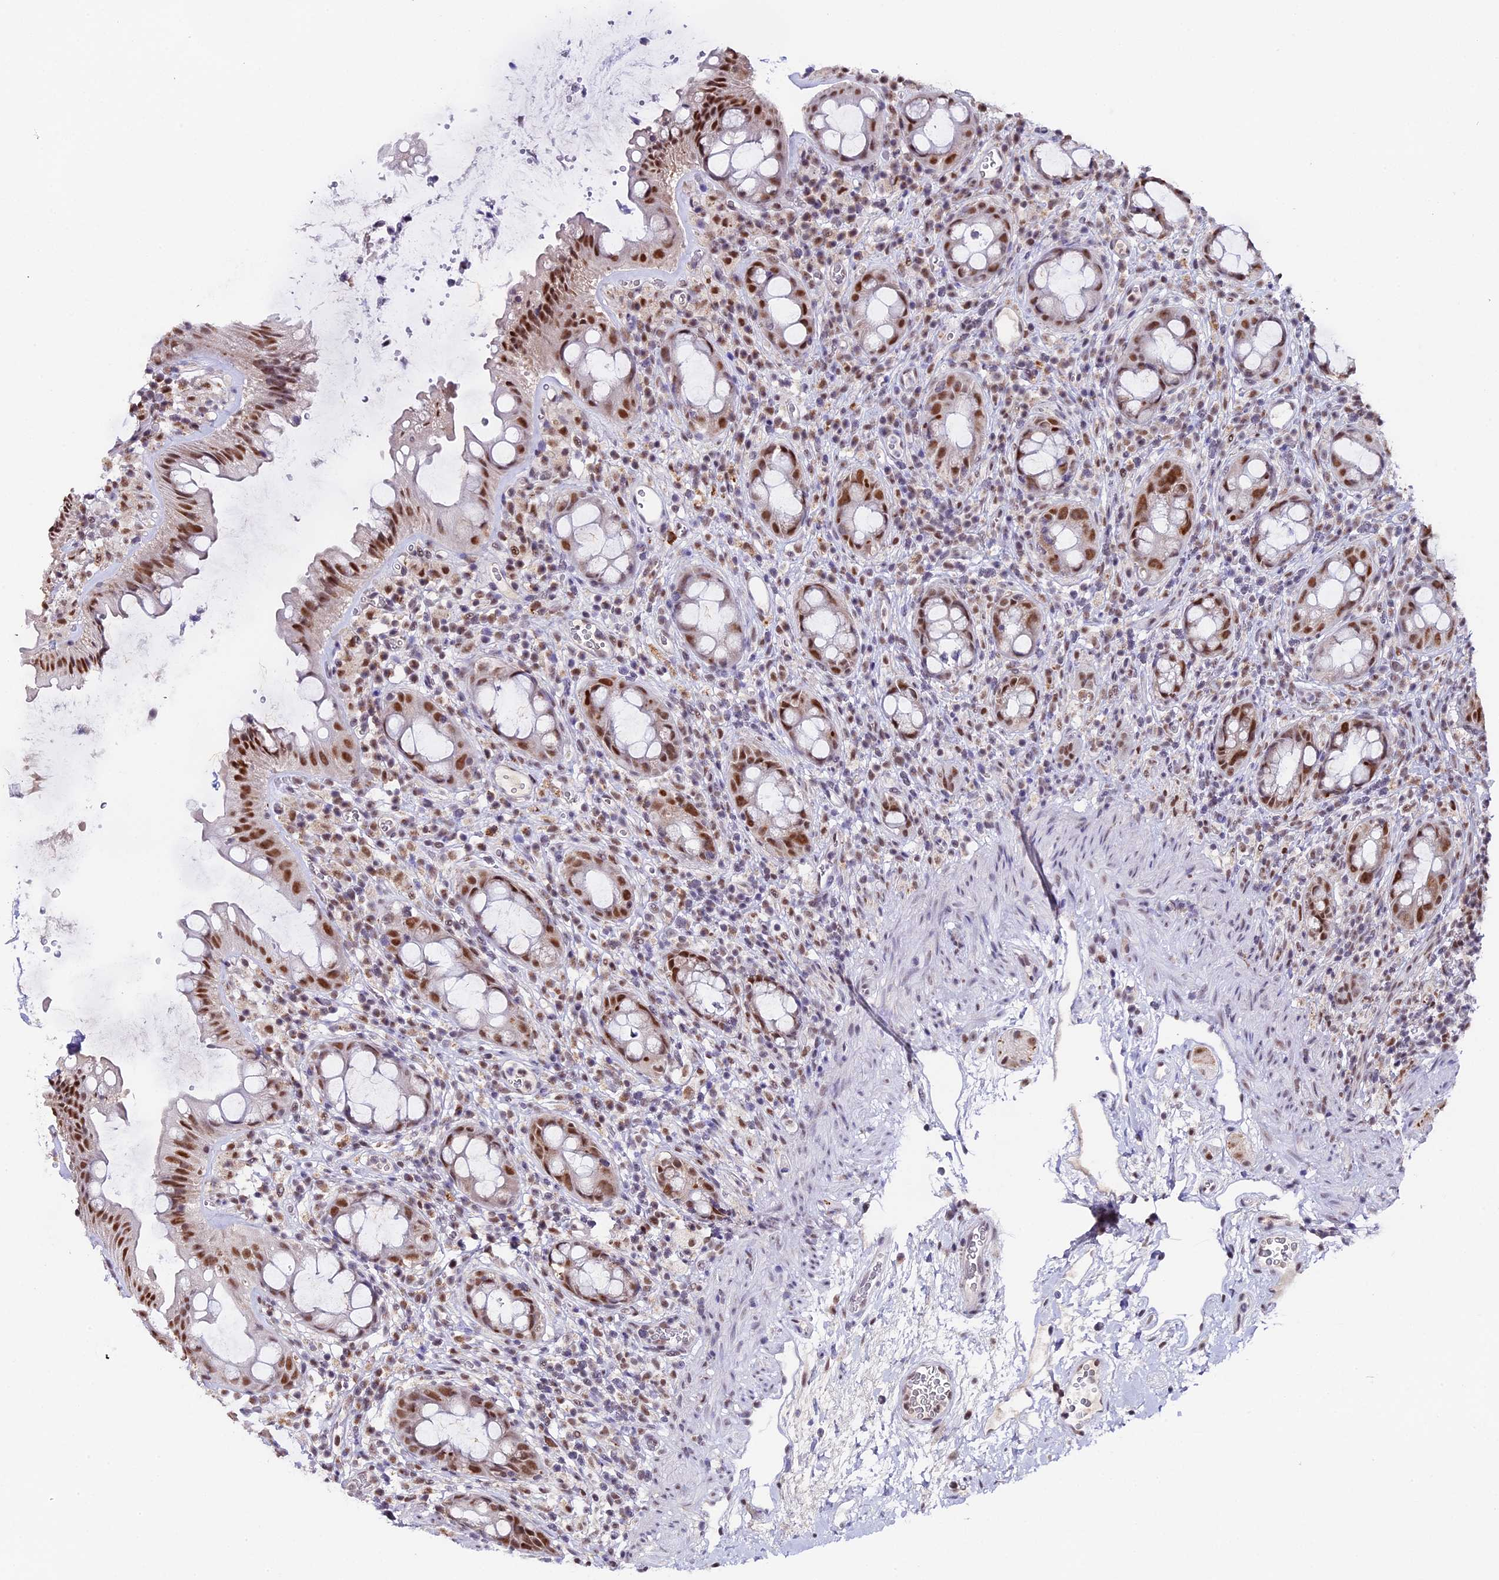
{"staining": {"intensity": "moderate", "quantity": ">75%", "location": "nuclear"}, "tissue": "rectum", "cell_type": "Glandular cells", "image_type": "normal", "snomed": [{"axis": "morphology", "description": "Normal tissue, NOS"}, {"axis": "topography", "description": "Rectum"}], "caption": "Immunohistochemical staining of benign human rectum displays medium levels of moderate nuclear positivity in approximately >75% of glandular cells.", "gene": "NCBP1", "patient": {"sex": "female", "age": 57}}